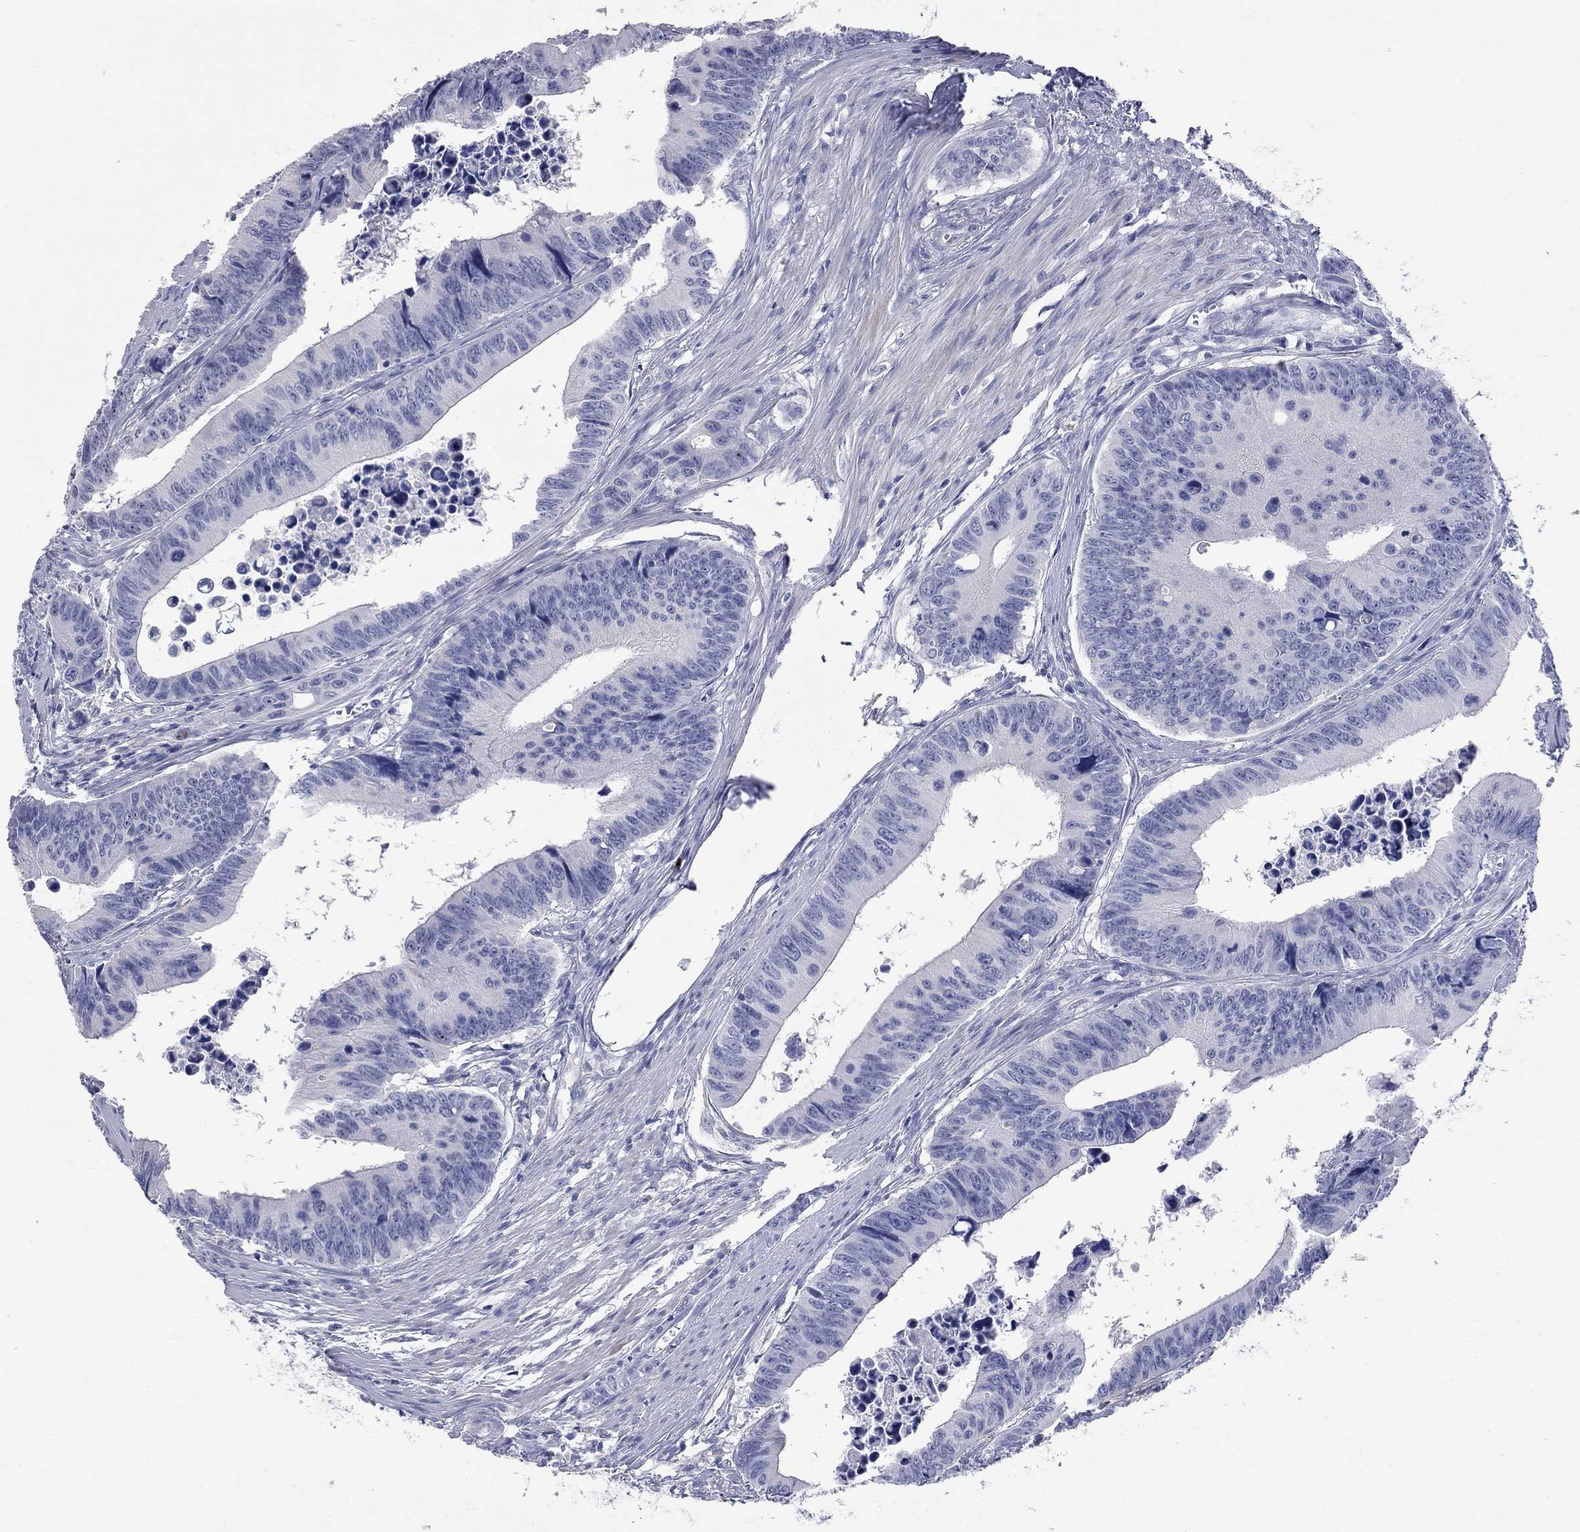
{"staining": {"intensity": "negative", "quantity": "none", "location": "none"}, "tissue": "colorectal cancer", "cell_type": "Tumor cells", "image_type": "cancer", "snomed": [{"axis": "morphology", "description": "Adenocarcinoma, NOS"}, {"axis": "topography", "description": "Colon"}], "caption": "Colorectal cancer stained for a protein using IHC reveals no staining tumor cells.", "gene": "FAM221B", "patient": {"sex": "female", "age": 87}}